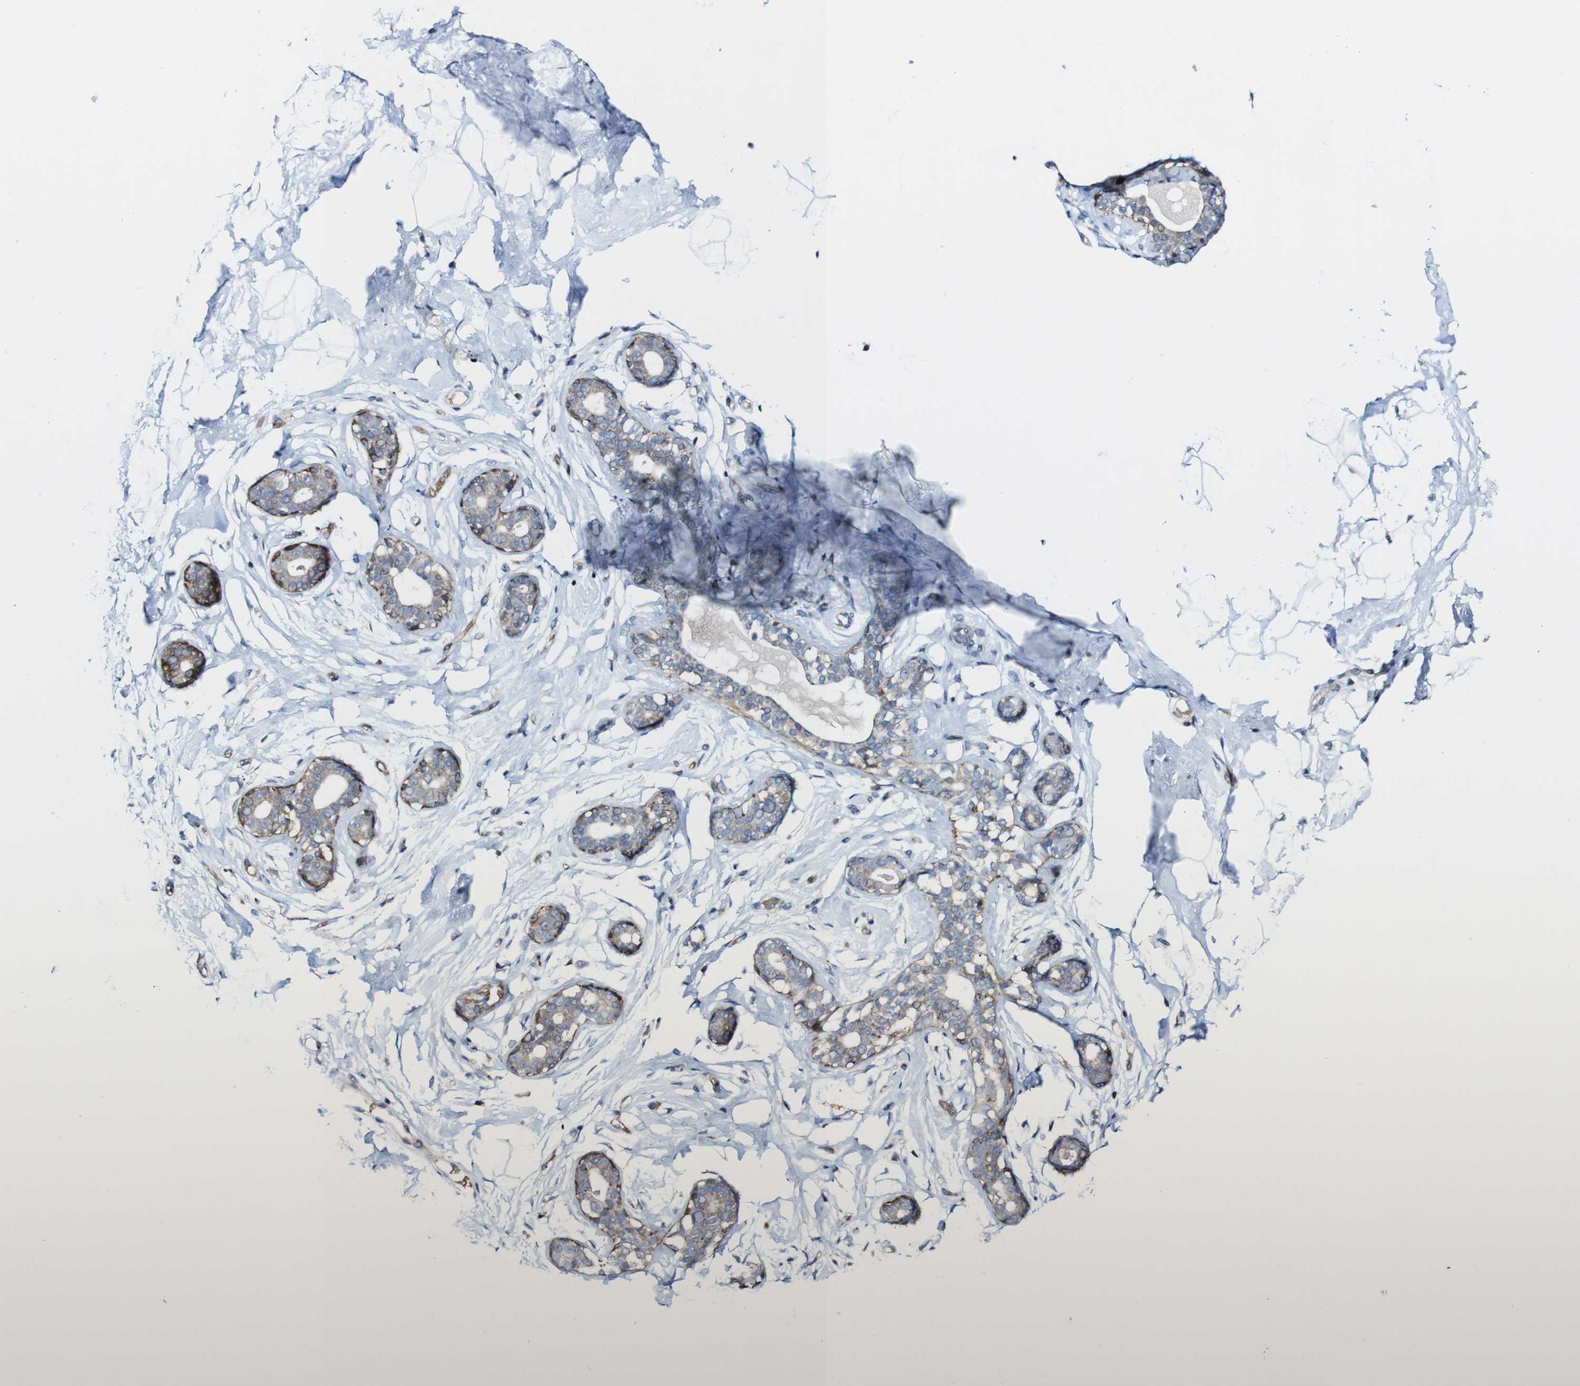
{"staining": {"intensity": "negative", "quantity": "none", "location": "none"}, "tissue": "breast", "cell_type": "Adipocytes", "image_type": "normal", "snomed": [{"axis": "morphology", "description": "Normal tissue, NOS"}, {"axis": "topography", "description": "Breast"}], "caption": "Breast stained for a protein using immunohistochemistry (IHC) exhibits no staining adipocytes.", "gene": "JAK2", "patient": {"sex": "female", "age": 23}}